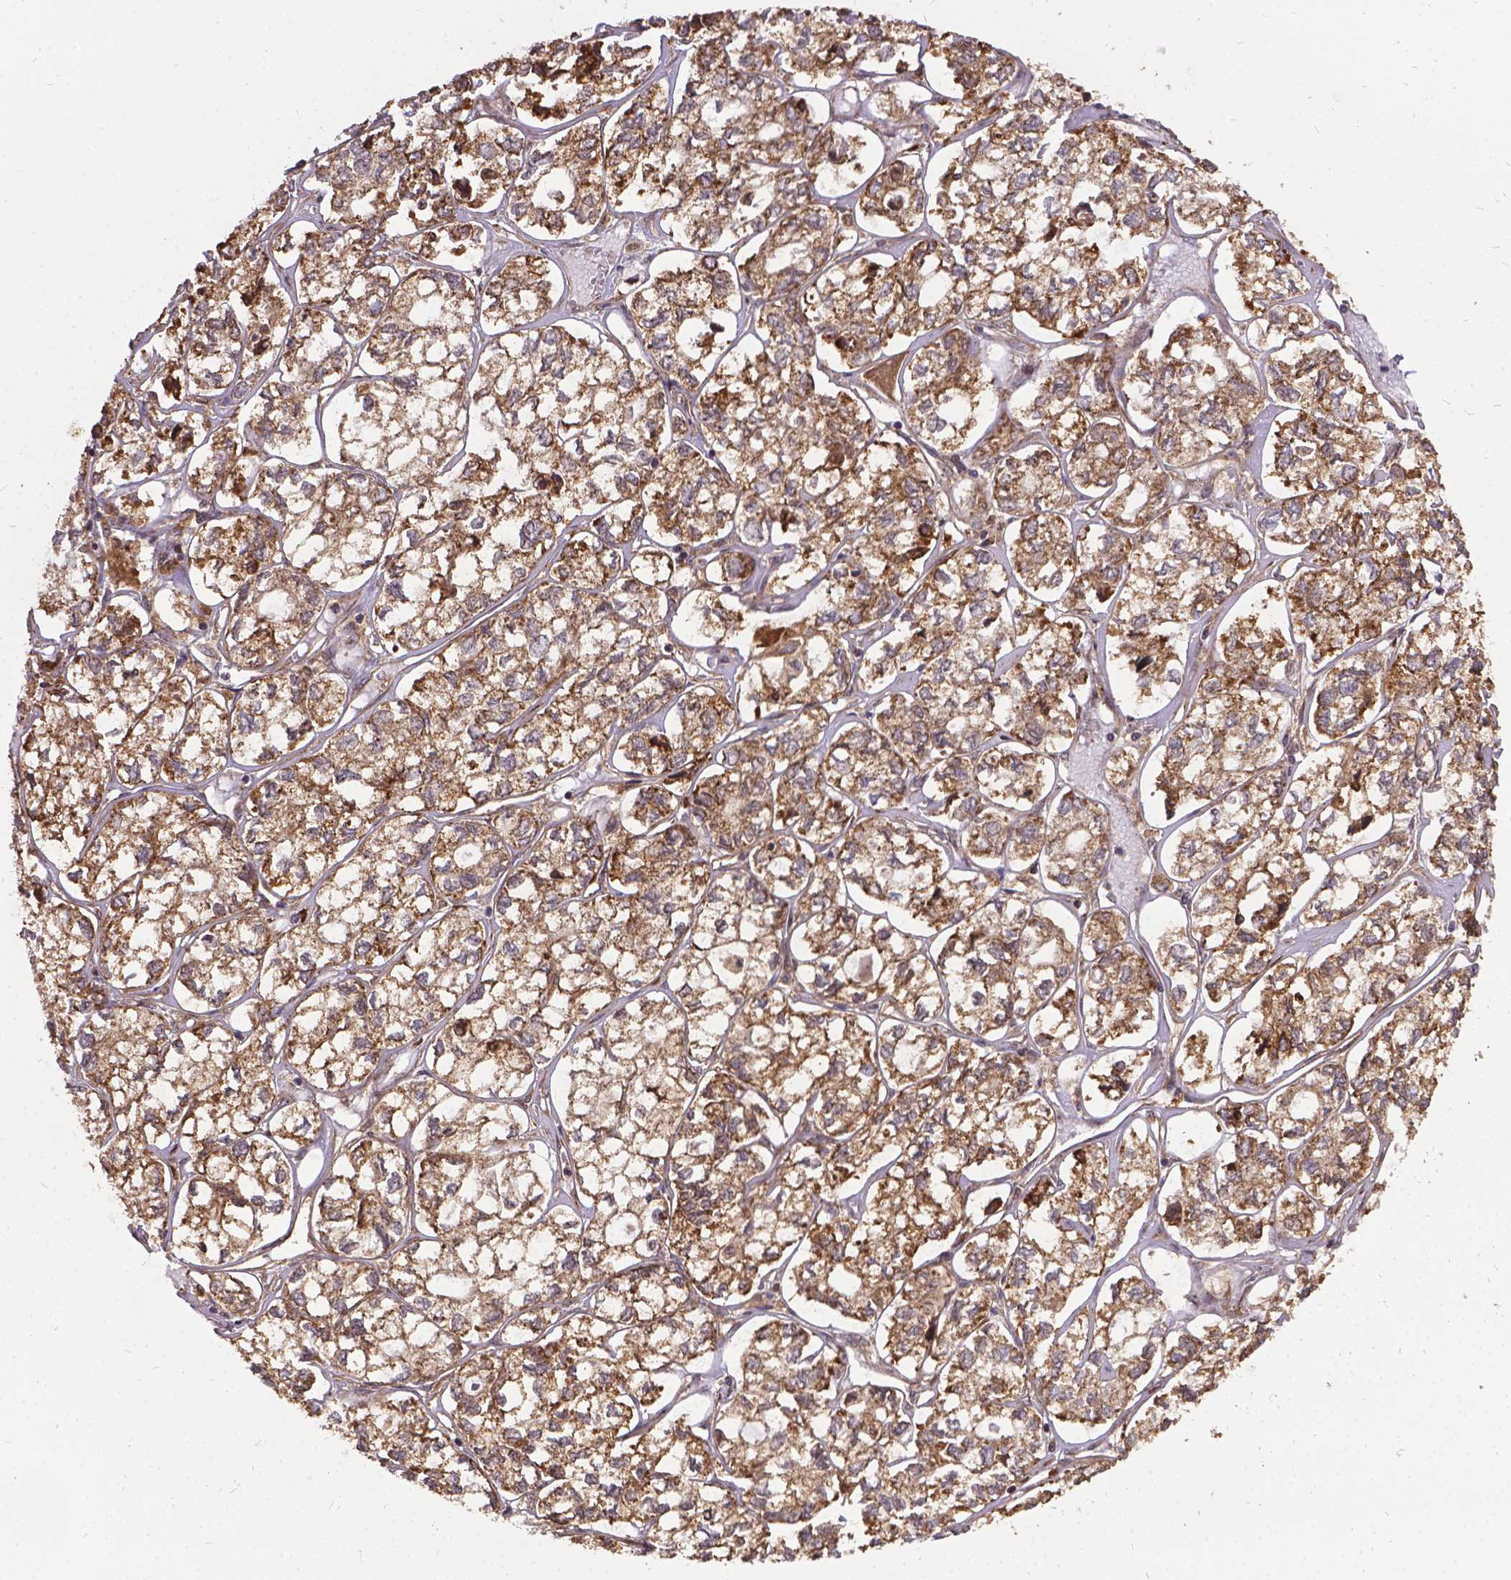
{"staining": {"intensity": "moderate", "quantity": ">75%", "location": "cytoplasmic/membranous"}, "tissue": "ovarian cancer", "cell_type": "Tumor cells", "image_type": "cancer", "snomed": [{"axis": "morphology", "description": "Carcinoma, endometroid"}, {"axis": "topography", "description": "Ovary"}], "caption": "Immunohistochemical staining of human ovarian cancer (endometroid carcinoma) reveals medium levels of moderate cytoplasmic/membranous protein staining in approximately >75% of tumor cells.", "gene": "DENND6A", "patient": {"sex": "female", "age": 64}}